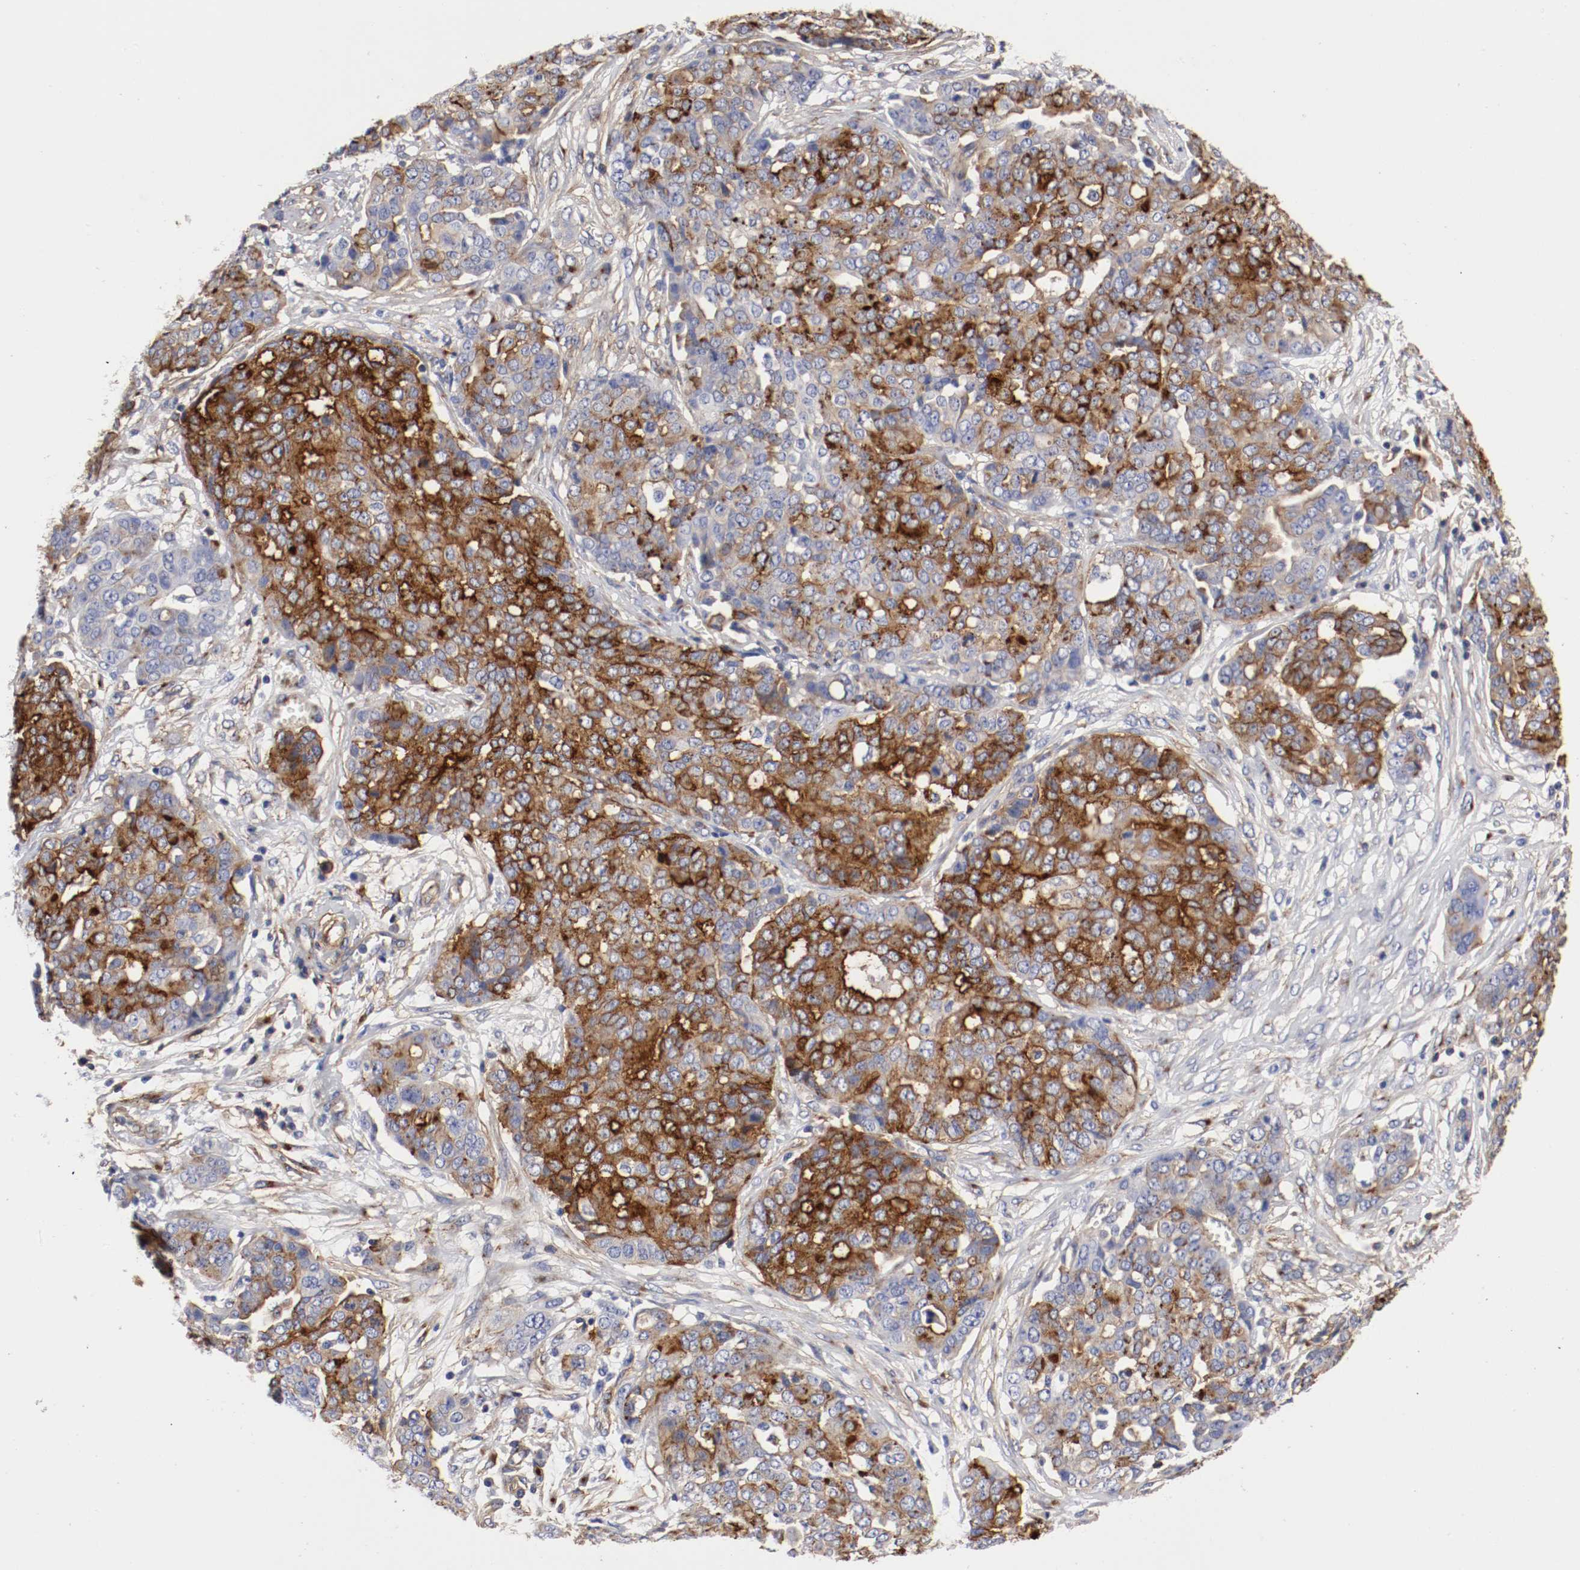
{"staining": {"intensity": "strong", "quantity": "25%-75%", "location": "cytoplasmic/membranous"}, "tissue": "ovarian cancer", "cell_type": "Tumor cells", "image_type": "cancer", "snomed": [{"axis": "morphology", "description": "Cystadenocarcinoma, serous, NOS"}, {"axis": "topography", "description": "Soft tissue"}, {"axis": "topography", "description": "Ovary"}], "caption": "Human ovarian cancer stained for a protein (brown) shows strong cytoplasmic/membranous positive staining in about 25%-75% of tumor cells.", "gene": "IFITM1", "patient": {"sex": "female", "age": 57}}